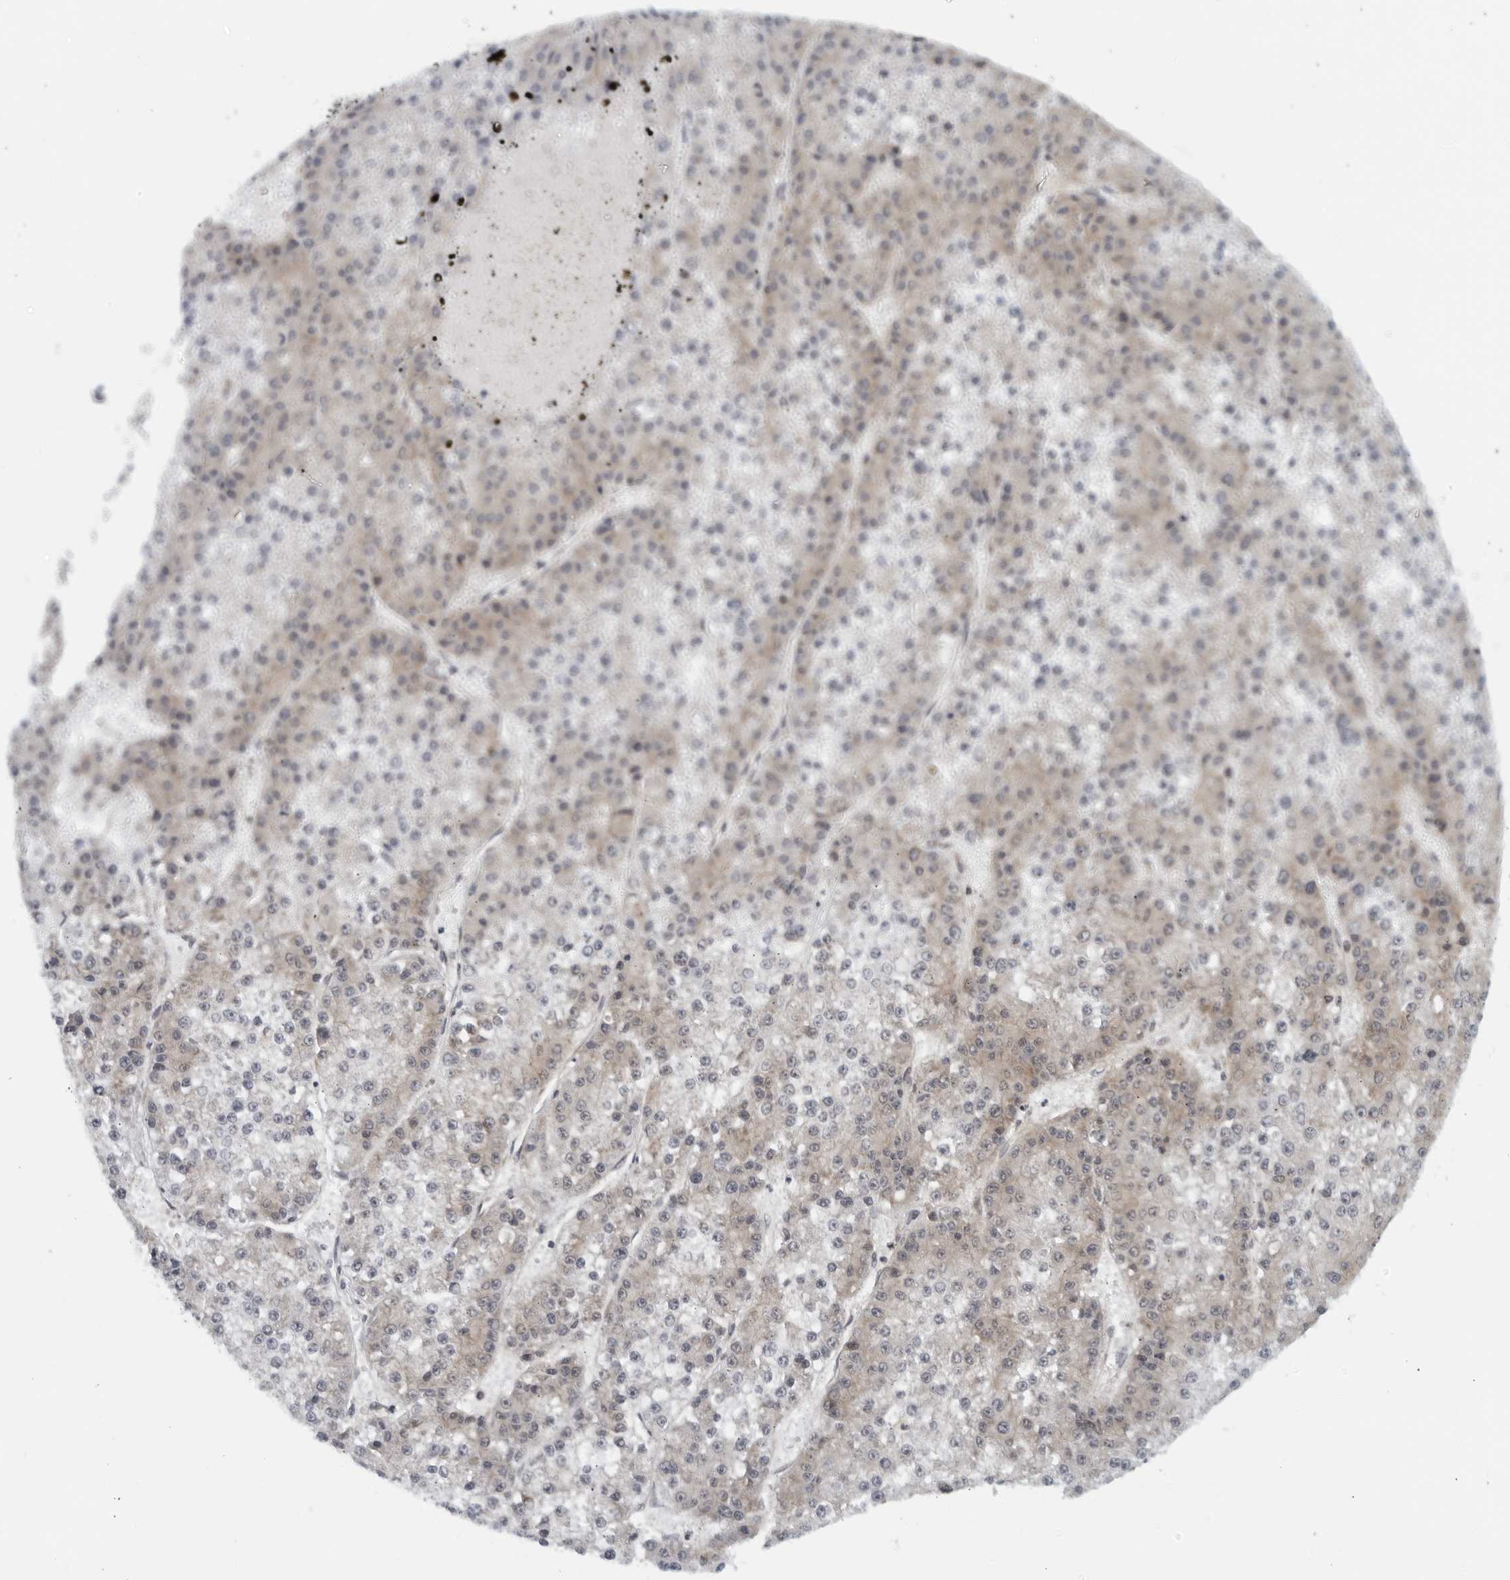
{"staining": {"intensity": "weak", "quantity": "<25%", "location": "cytoplasmic/membranous"}, "tissue": "liver cancer", "cell_type": "Tumor cells", "image_type": "cancer", "snomed": [{"axis": "morphology", "description": "Carcinoma, Hepatocellular, NOS"}, {"axis": "topography", "description": "Liver"}], "caption": "This is an IHC histopathology image of human liver cancer (hepatocellular carcinoma). There is no staining in tumor cells.", "gene": "RC3H1", "patient": {"sex": "female", "age": 73}}